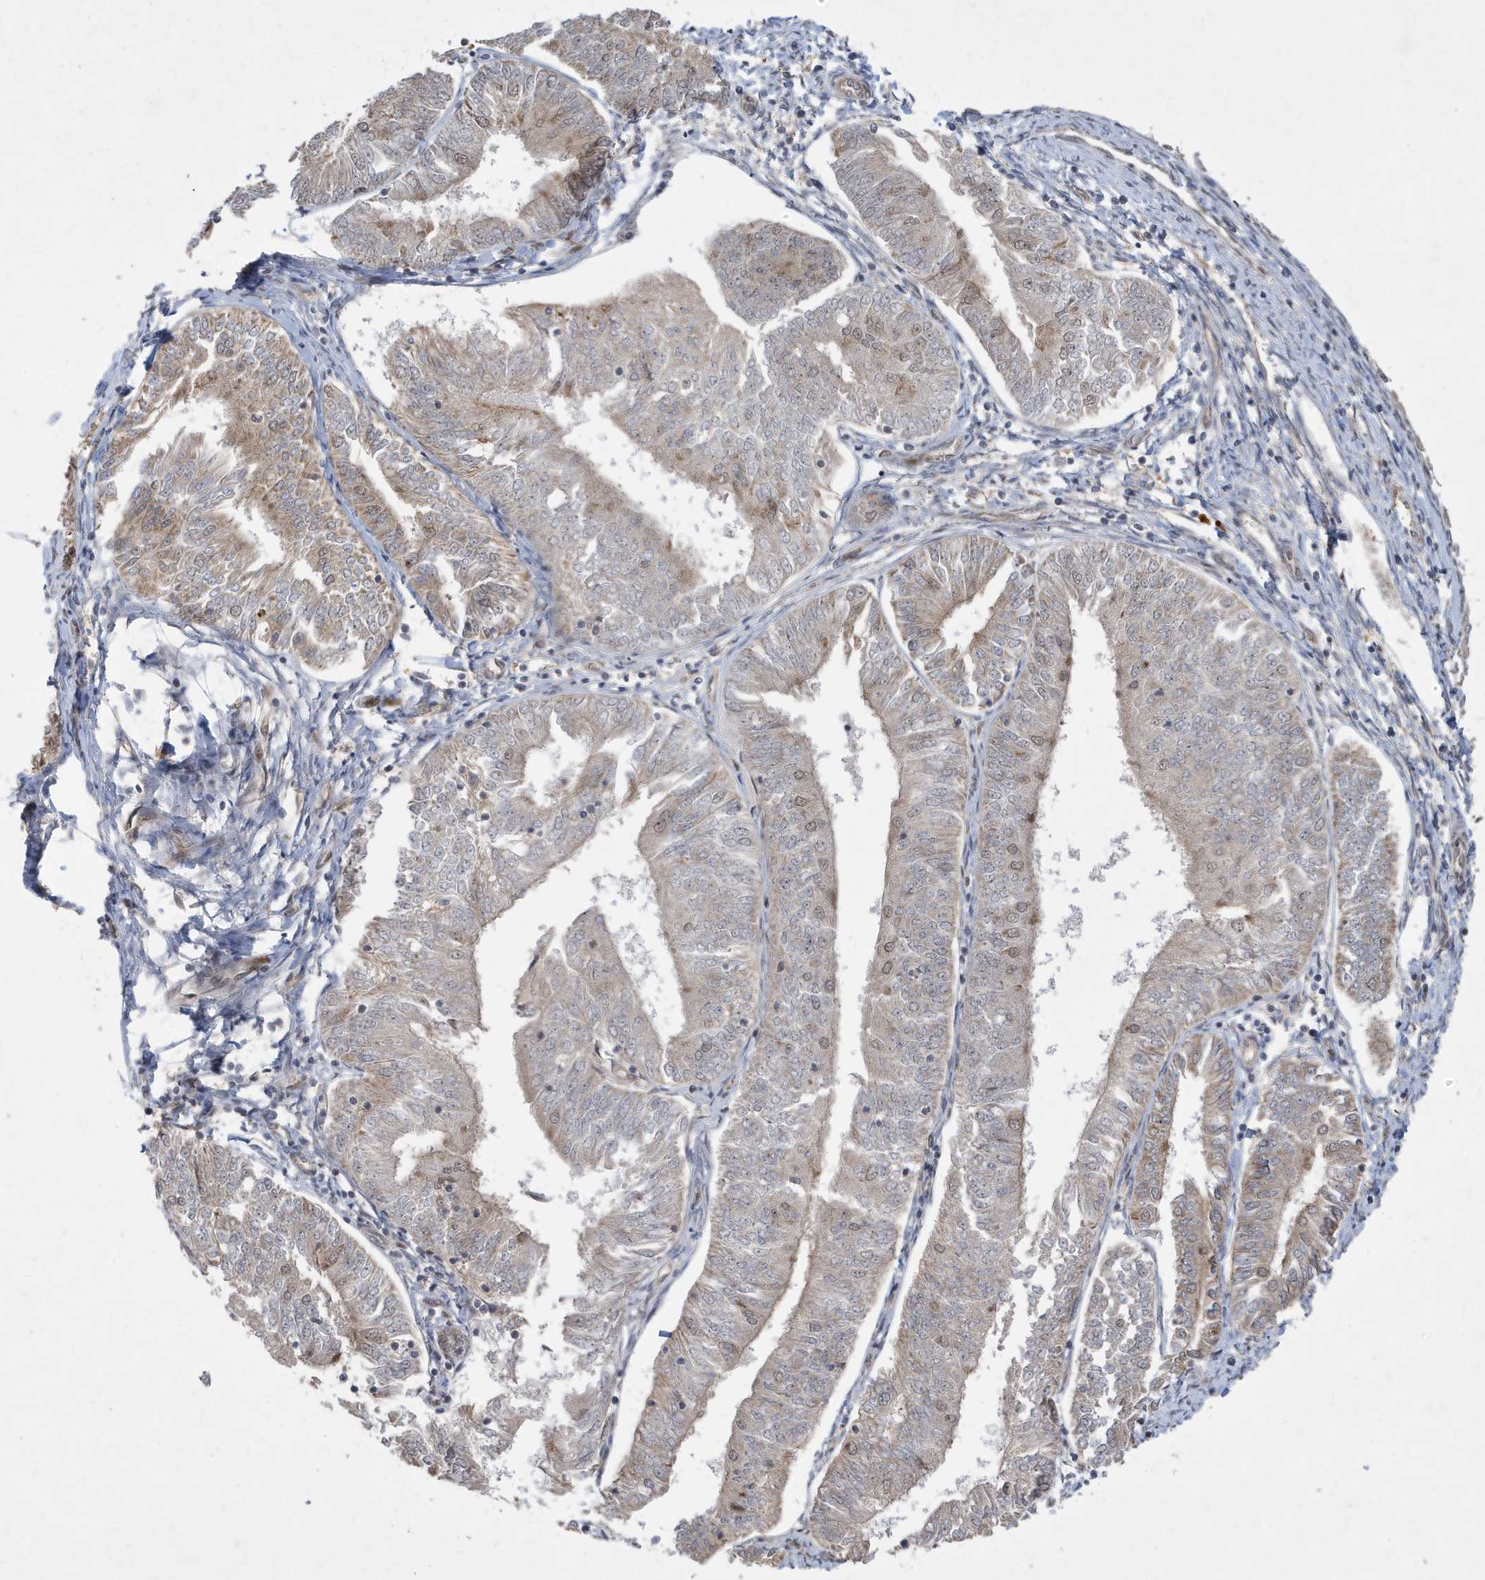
{"staining": {"intensity": "weak", "quantity": "<25%", "location": "cytoplasmic/membranous"}, "tissue": "endometrial cancer", "cell_type": "Tumor cells", "image_type": "cancer", "snomed": [{"axis": "morphology", "description": "Adenocarcinoma, NOS"}, {"axis": "topography", "description": "Endometrium"}], "caption": "Immunohistochemical staining of endometrial cancer (adenocarcinoma) reveals no significant expression in tumor cells.", "gene": "FAM9B", "patient": {"sex": "female", "age": 58}}